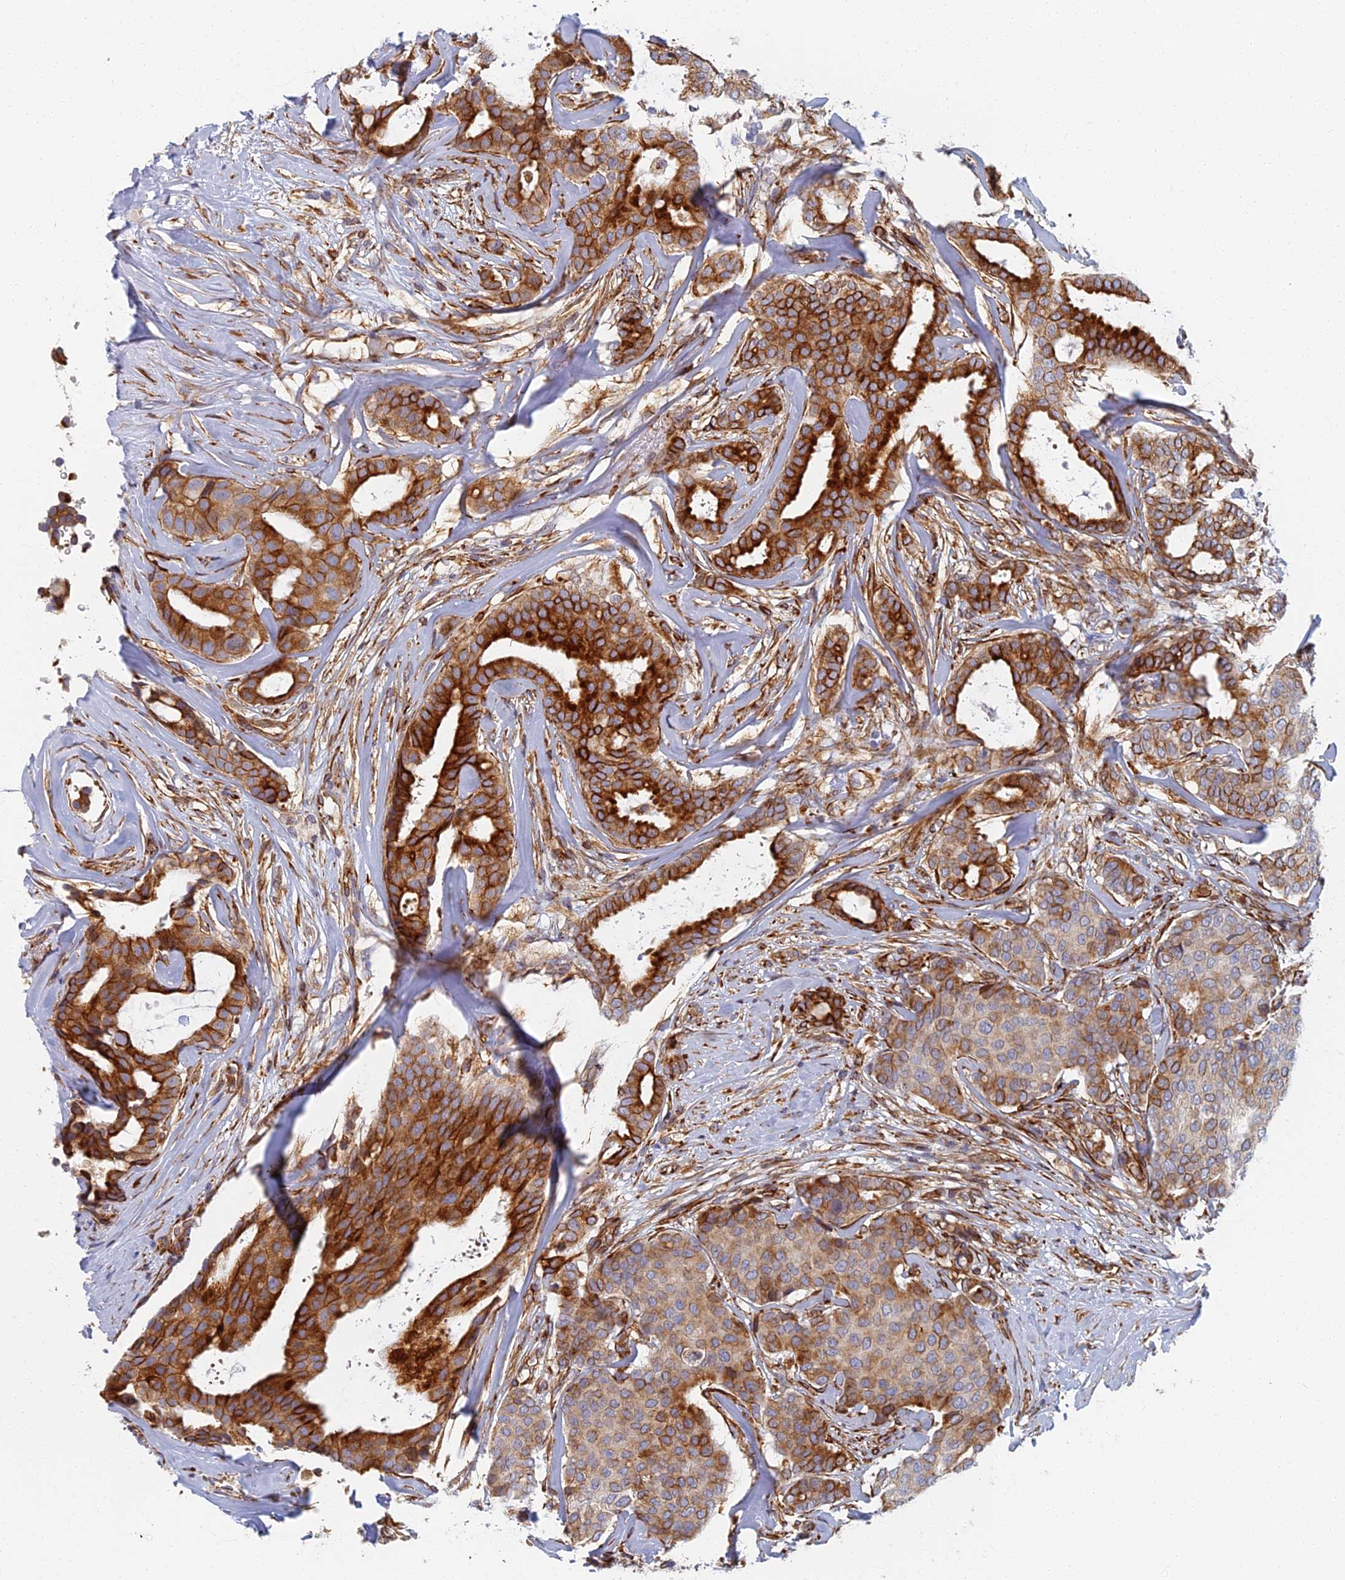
{"staining": {"intensity": "strong", "quantity": "25%-75%", "location": "cytoplasmic/membranous"}, "tissue": "breast cancer", "cell_type": "Tumor cells", "image_type": "cancer", "snomed": [{"axis": "morphology", "description": "Duct carcinoma"}, {"axis": "topography", "description": "Breast"}], "caption": "DAB immunohistochemical staining of breast cancer (intraductal carcinoma) reveals strong cytoplasmic/membranous protein expression in approximately 25%-75% of tumor cells.", "gene": "ABCB10", "patient": {"sex": "female", "age": 75}}